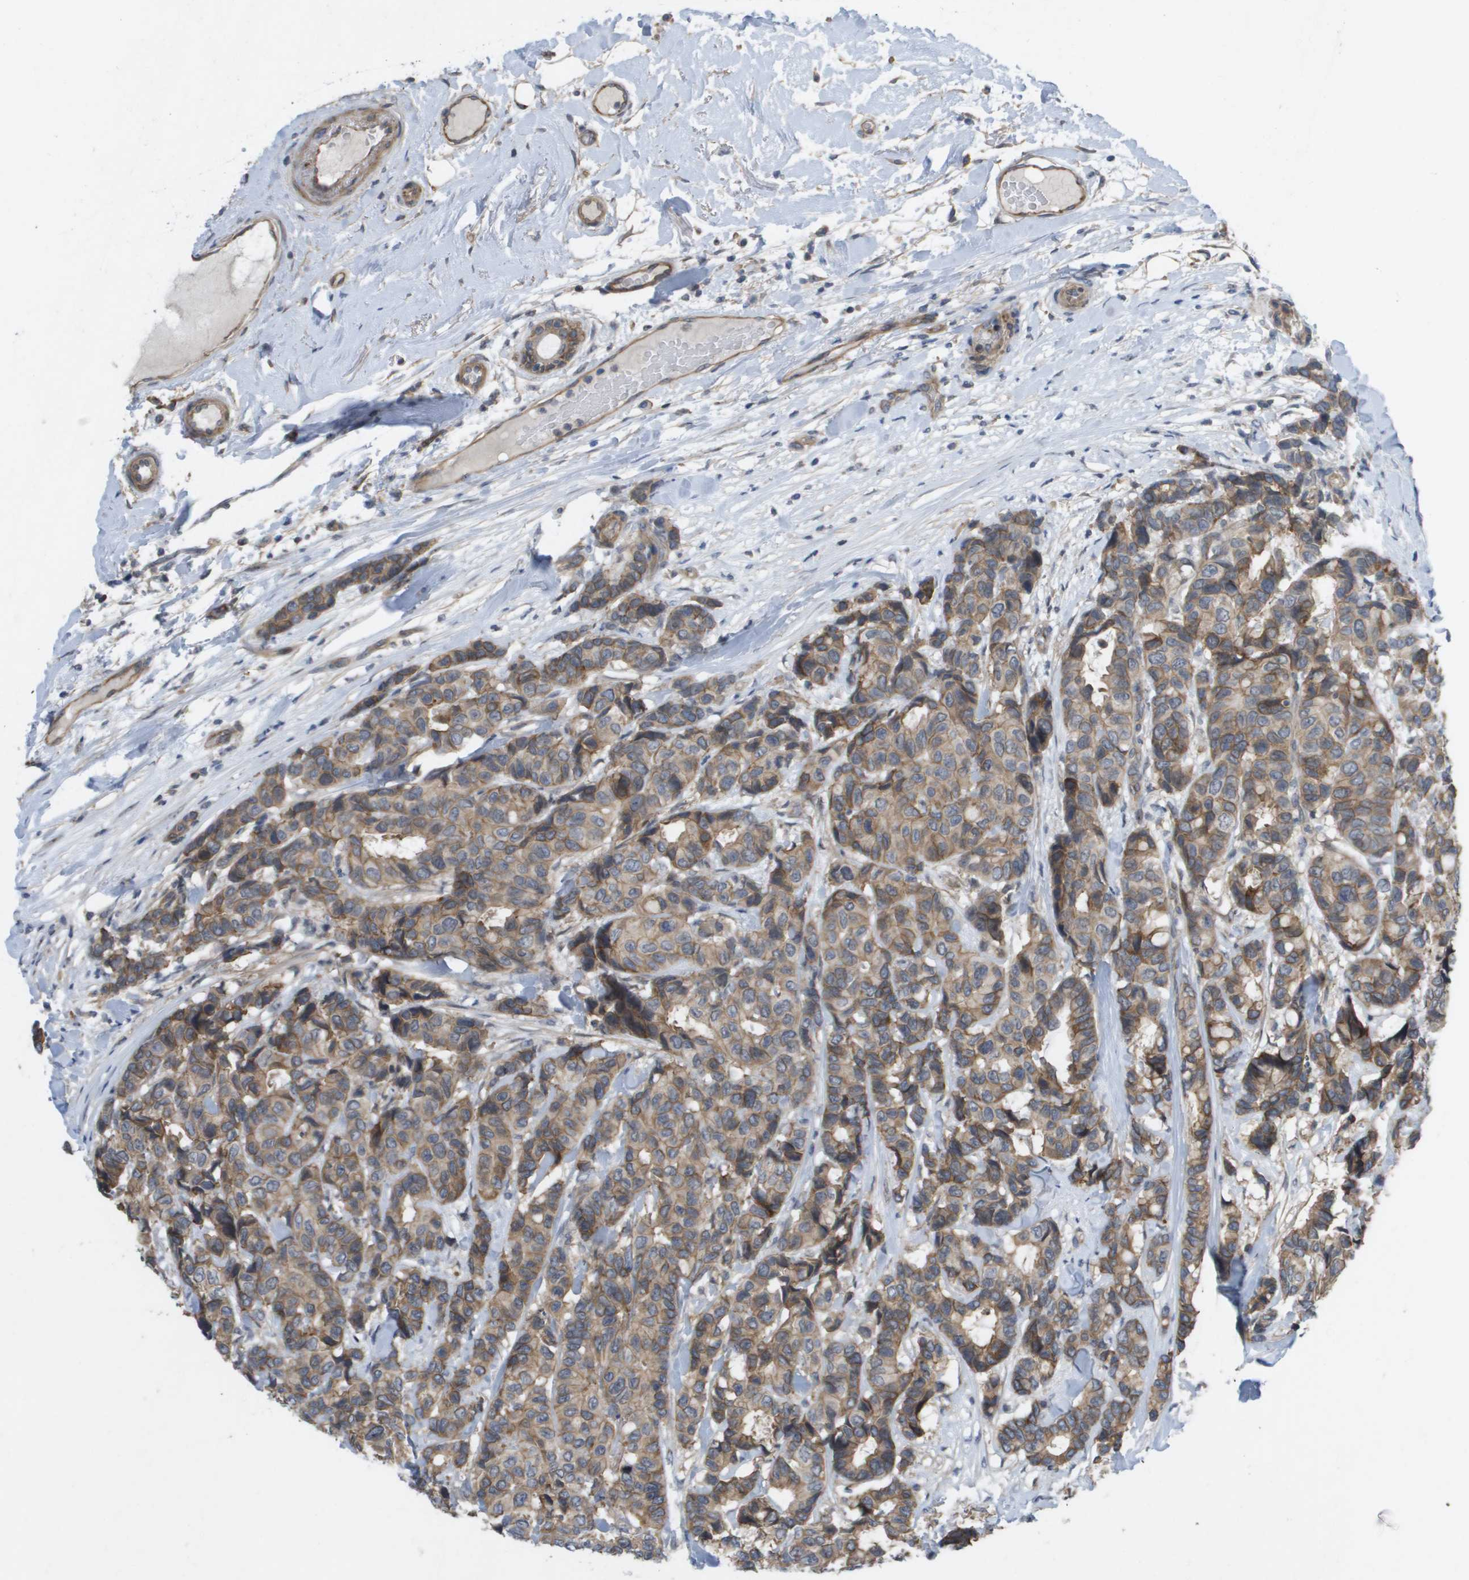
{"staining": {"intensity": "moderate", "quantity": ">75%", "location": "cytoplasmic/membranous"}, "tissue": "breast cancer", "cell_type": "Tumor cells", "image_type": "cancer", "snomed": [{"axis": "morphology", "description": "Duct carcinoma"}, {"axis": "topography", "description": "Breast"}], "caption": "Breast intraductal carcinoma stained for a protein (brown) exhibits moderate cytoplasmic/membranous positive positivity in approximately >75% of tumor cells.", "gene": "MTARC2", "patient": {"sex": "female", "age": 87}}